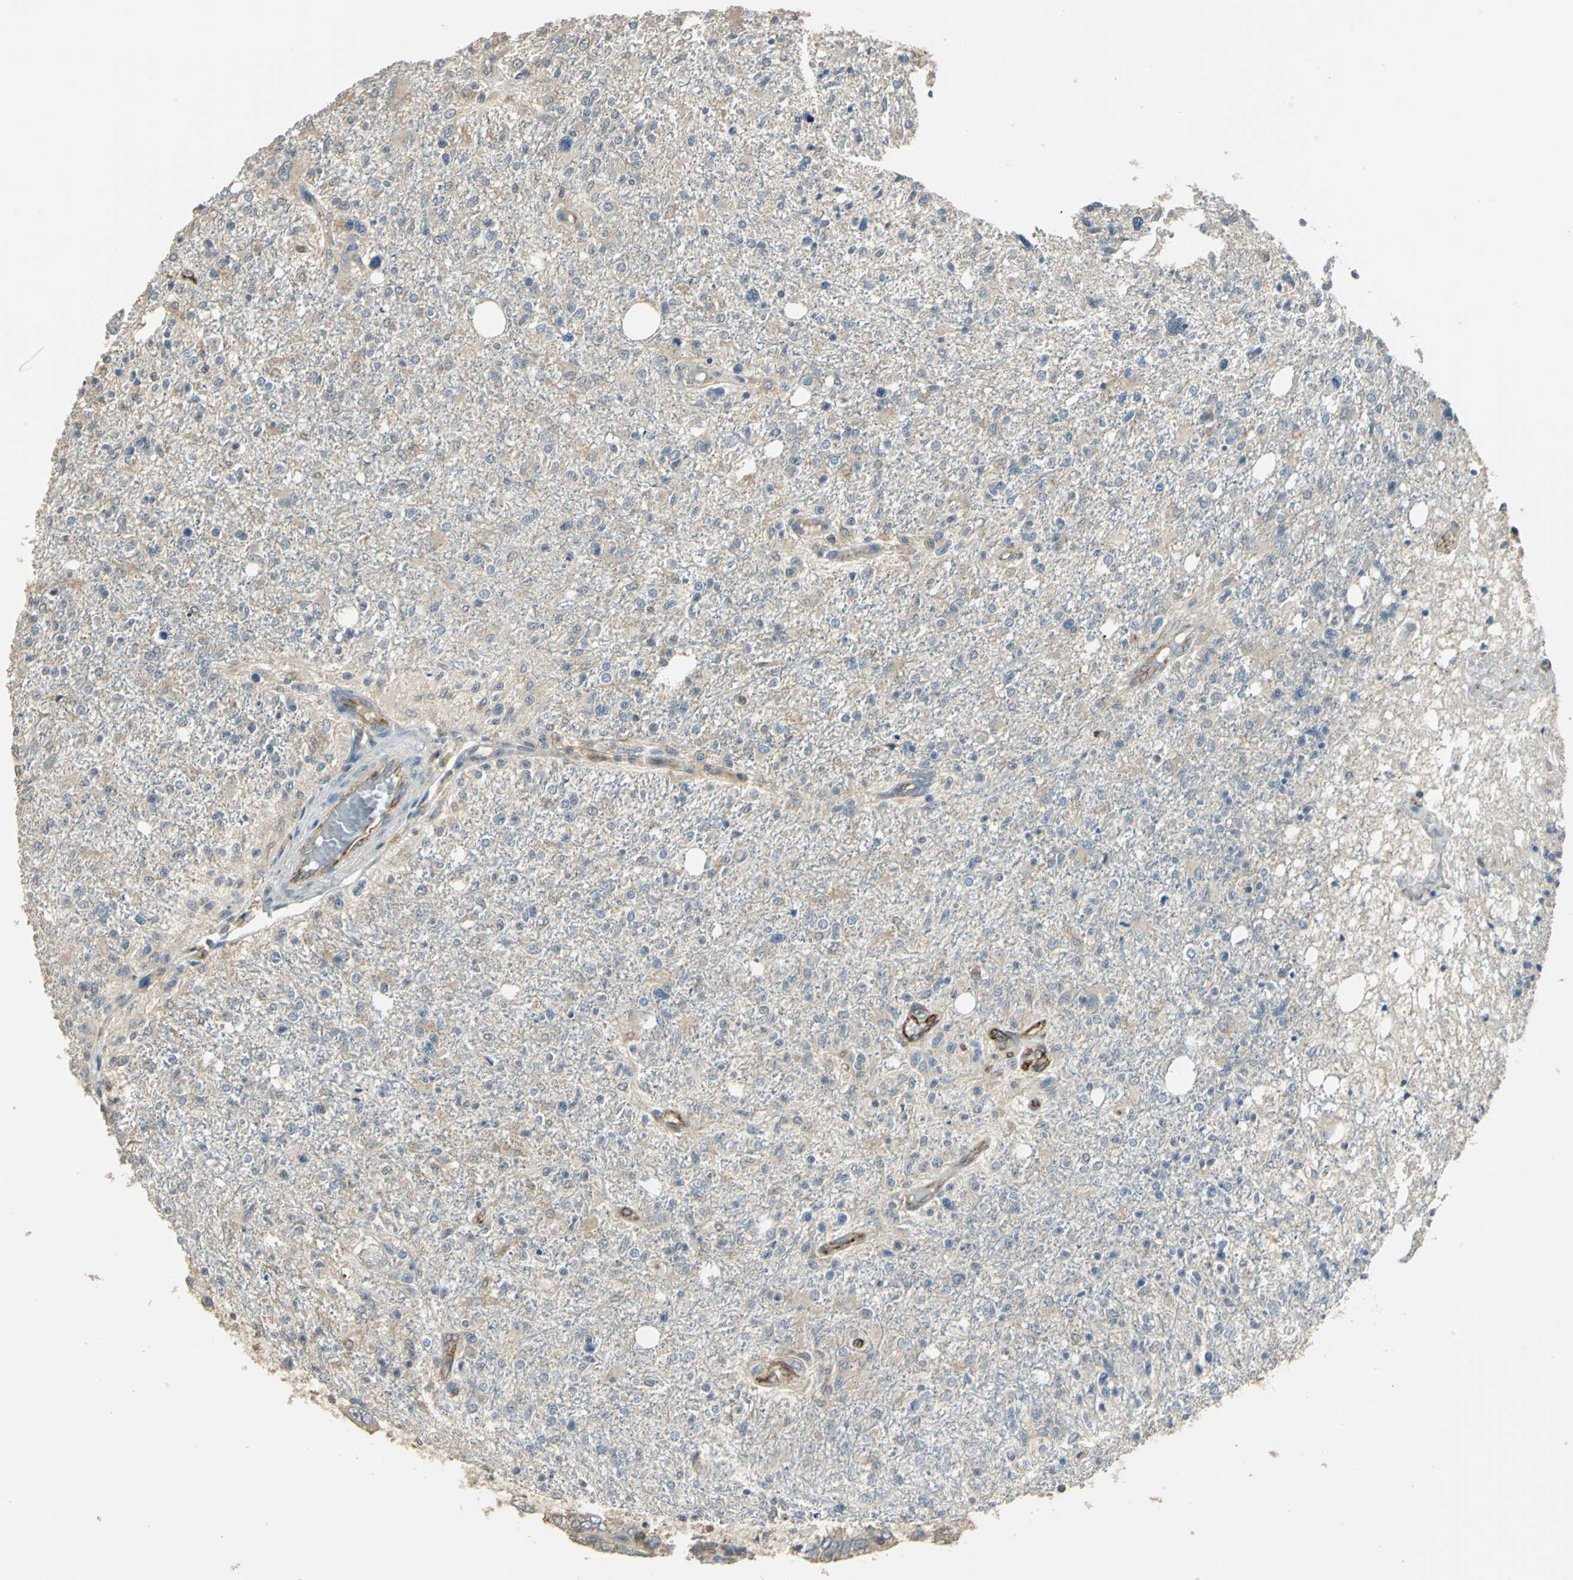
{"staining": {"intensity": "weak", "quantity": "25%-75%", "location": "cytoplasmic/membranous"}, "tissue": "glioma", "cell_type": "Tumor cells", "image_type": "cancer", "snomed": [{"axis": "morphology", "description": "Glioma, malignant, High grade"}, {"axis": "topography", "description": "Cerebral cortex"}], "caption": "This micrograph displays glioma stained with immunohistochemistry (IHC) to label a protein in brown. The cytoplasmic/membranous of tumor cells show weak positivity for the protein. Nuclei are counter-stained blue.", "gene": "RAPGEF1", "patient": {"sex": "male", "age": 76}}